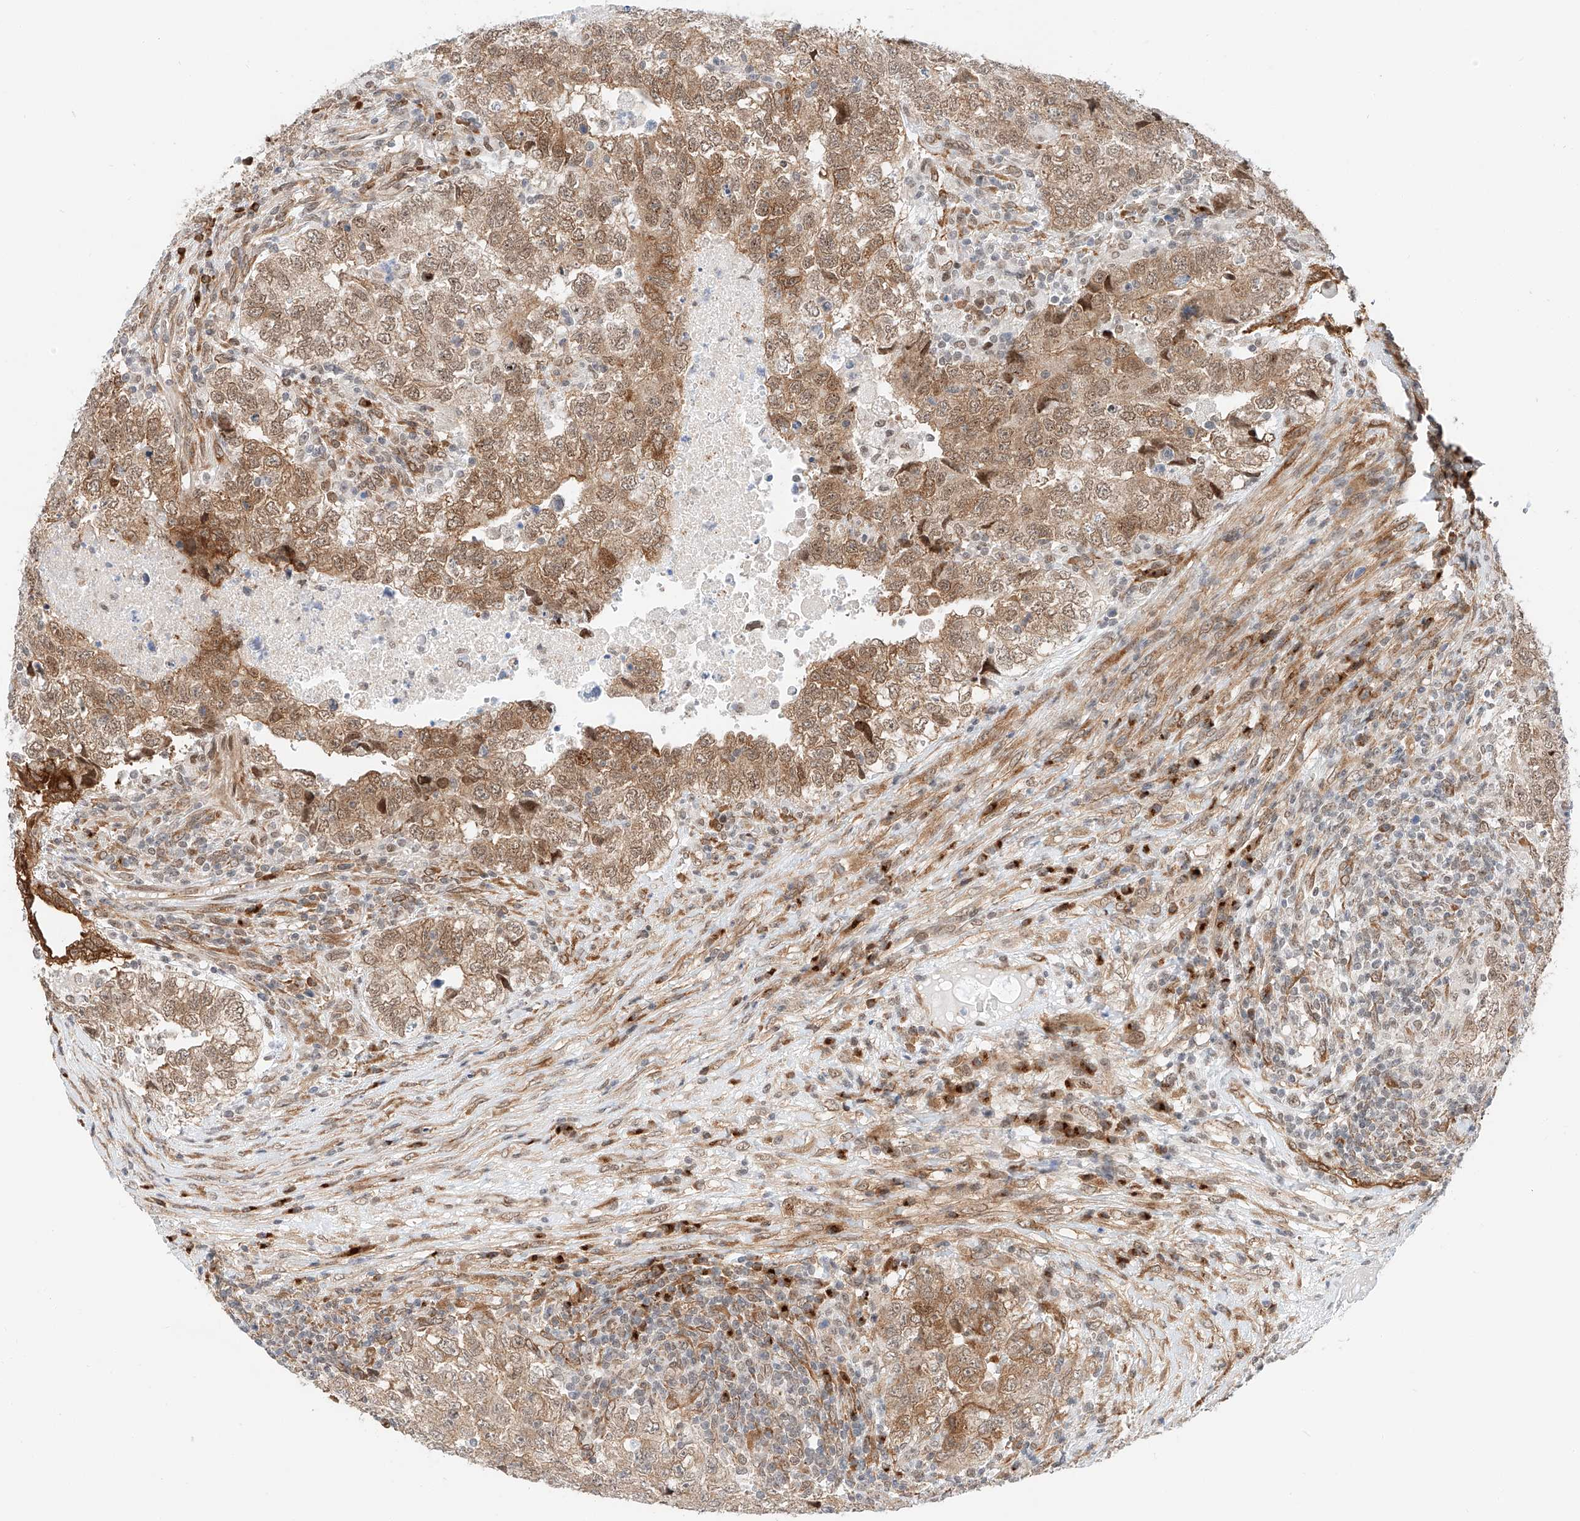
{"staining": {"intensity": "moderate", "quantity": ">75%", "location": "cytoplasmic/membranous"}, "tissue": "testis cancer", "cell_type": "Tumor cells", "image_type": "cancer", "snomed": [{"axis": "morphology", "description": "Carcinoma, Embryonal, NOS"}, {"axis": "topography", "description": "Testis"}], "caption": "Immunohistochemistry (DAB) staining of human testis cancer demonstrates moderate cytoplasmic/membranous protein positivity in about >75% of tumor cells.", "gene": "CARMIL1", "patient": {"sex": "male", "age": 37}}